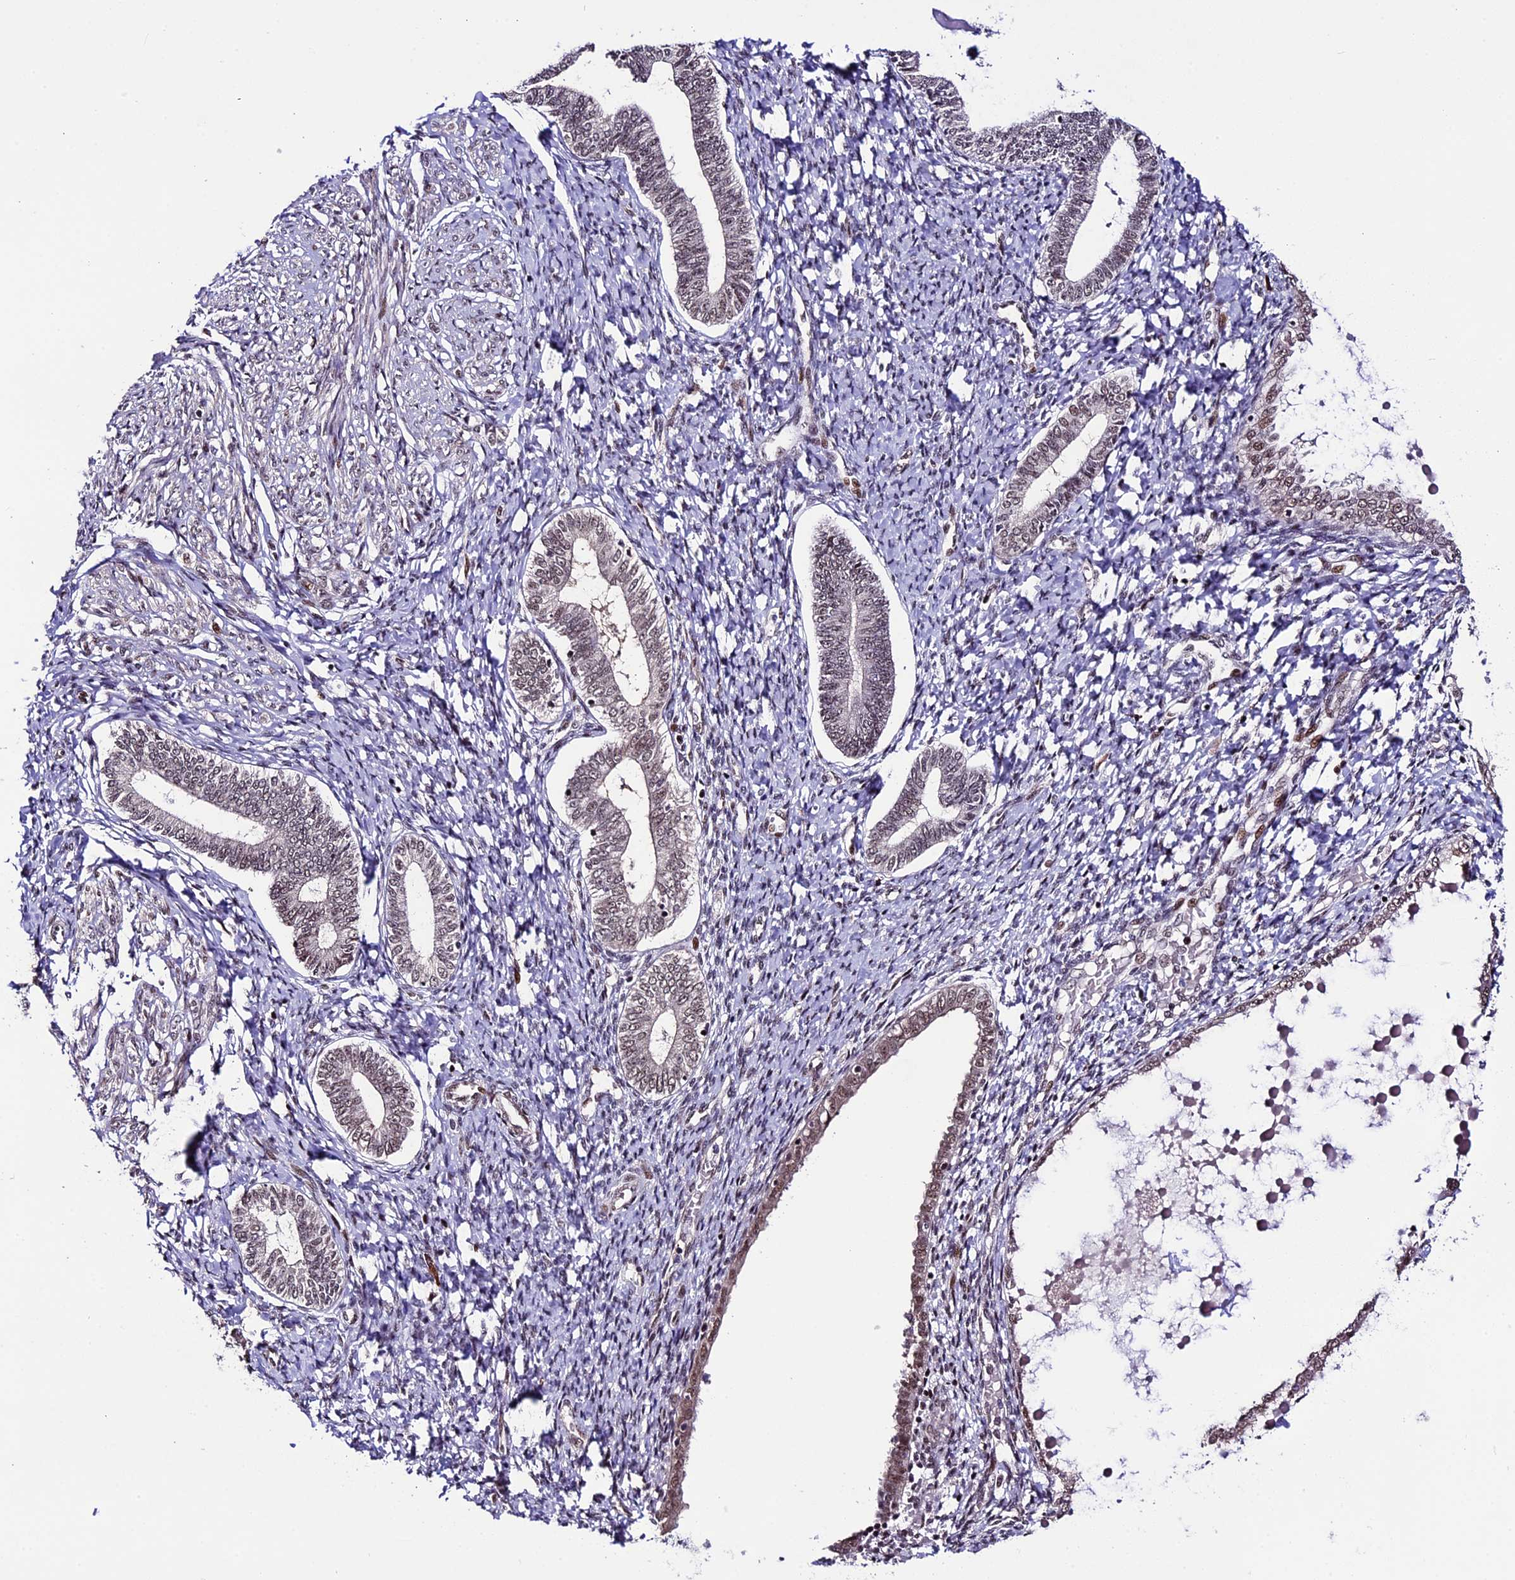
{"staining": {"intensity": "weak", "quantity": ">75%", "location": "nuclear"}, "tissue": "endometrium", "cell_type": "Cells in endometrial stroma", "image_type": "normal", "snomed": [{"axis": "morphology", "description": "Normal tissue, NOS"}, {"axis": "topography", "description": "Endometrium"}], "caption": "DAB (3,3'-diaminobenzidine) immunohistochemical staining of unremarkable endometrium shows weak nuclear protein staining in approximately >75% of cells in endometrial stroma. Nuclei are stained in blue.", "gene": "TCP11L2", "patient": {"sex": "female", "age": 72}}